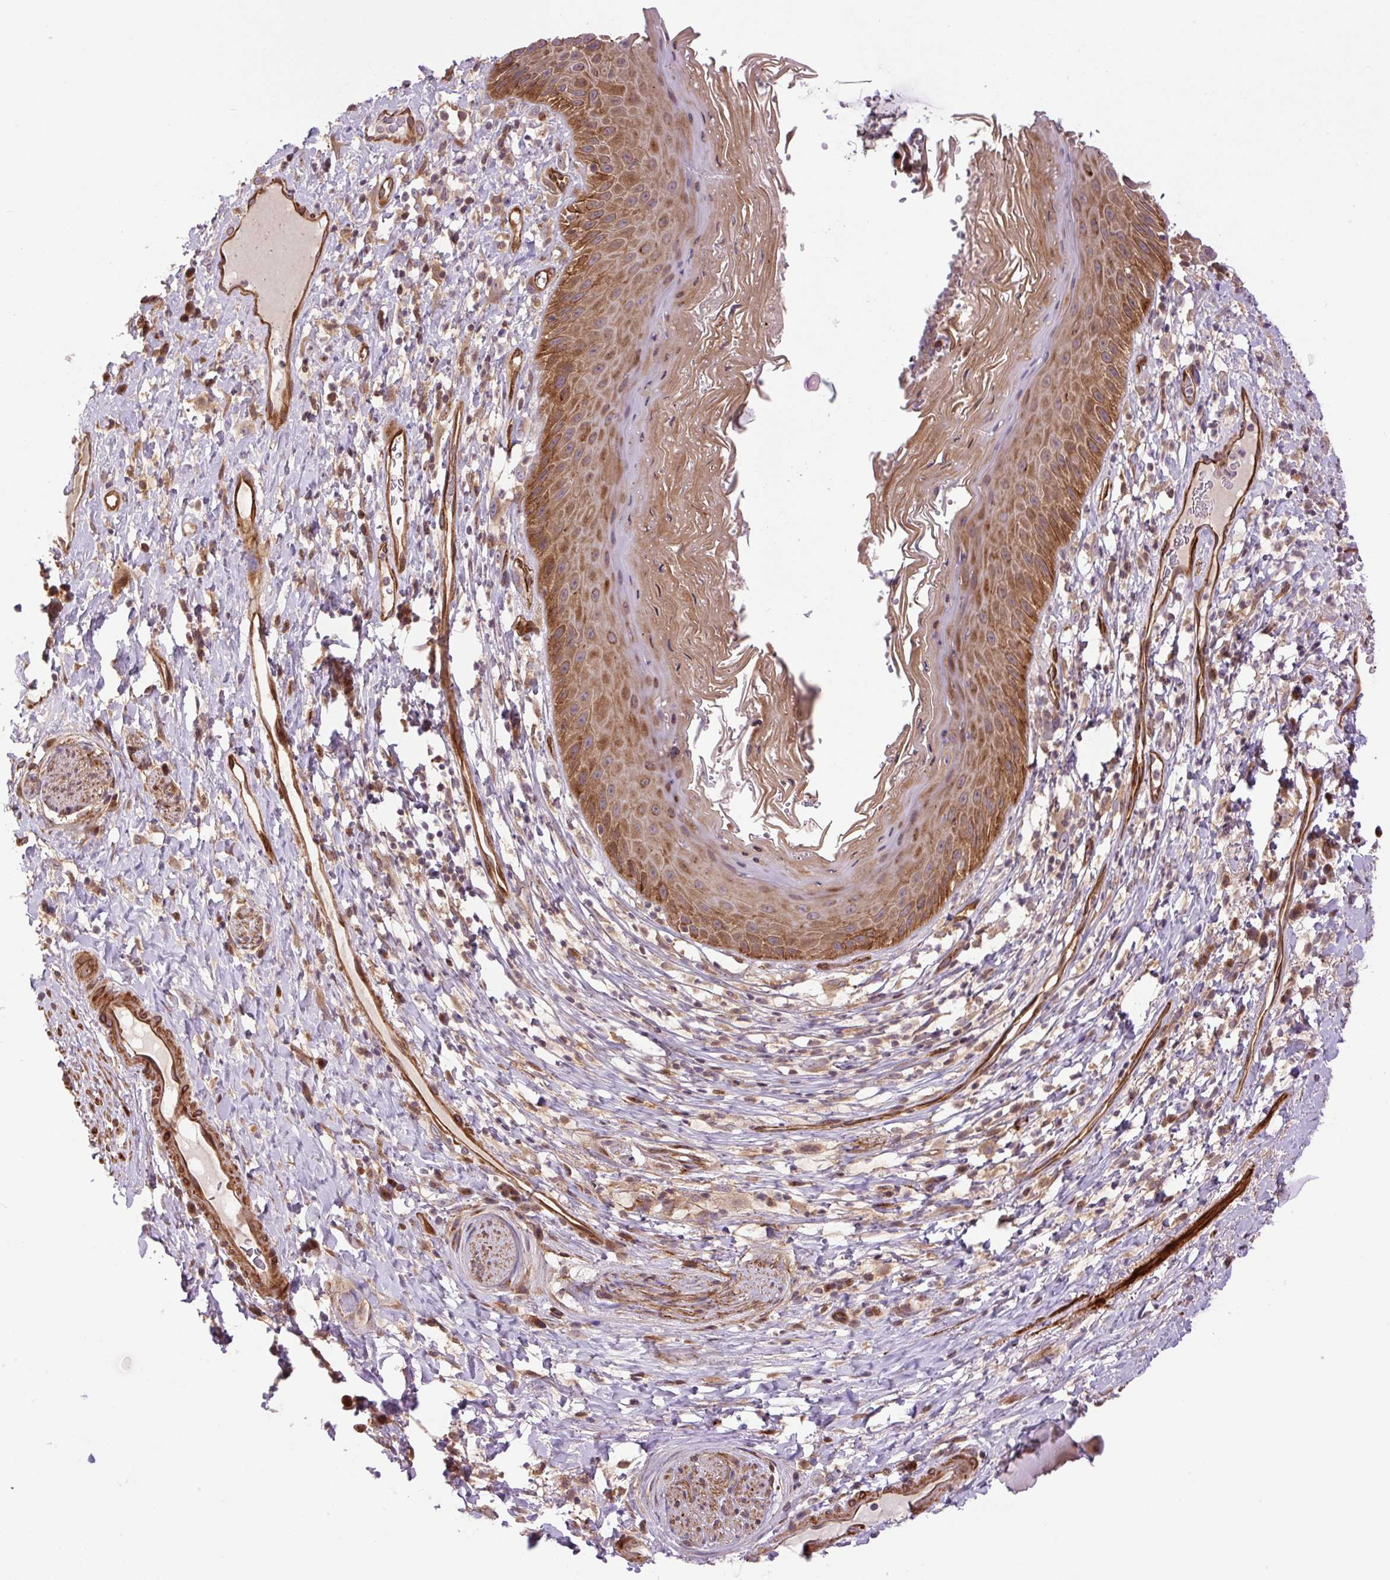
{"staining": {"intensity": "strong", "quantity": ">75%", "location": "cytoplasmic/membranous"}, "tissue": "skin", "cell_type": "Epidermal cells", "image_type": "normal", "snomed": [{"axis": "morphology", "description": "Normal tissue, NOS"}, {"axis": "topography", "description": "Anal"}], "caption": "Immunohistochemistry (IHC) (DAB (3,3'-diaminobenzidine)) staining of normal human skin displays strong cytoplasmic/membranous protein staining in about >75% of epidermal cells. The staining was performed using DAB (3,3'-diaminobenzidine), with brown indicating positive protein expression. Nuclei are stained blue with hematoxylin.", "gene": "SEPTIN10", "patient": {"sex": "male", "age": 78}}